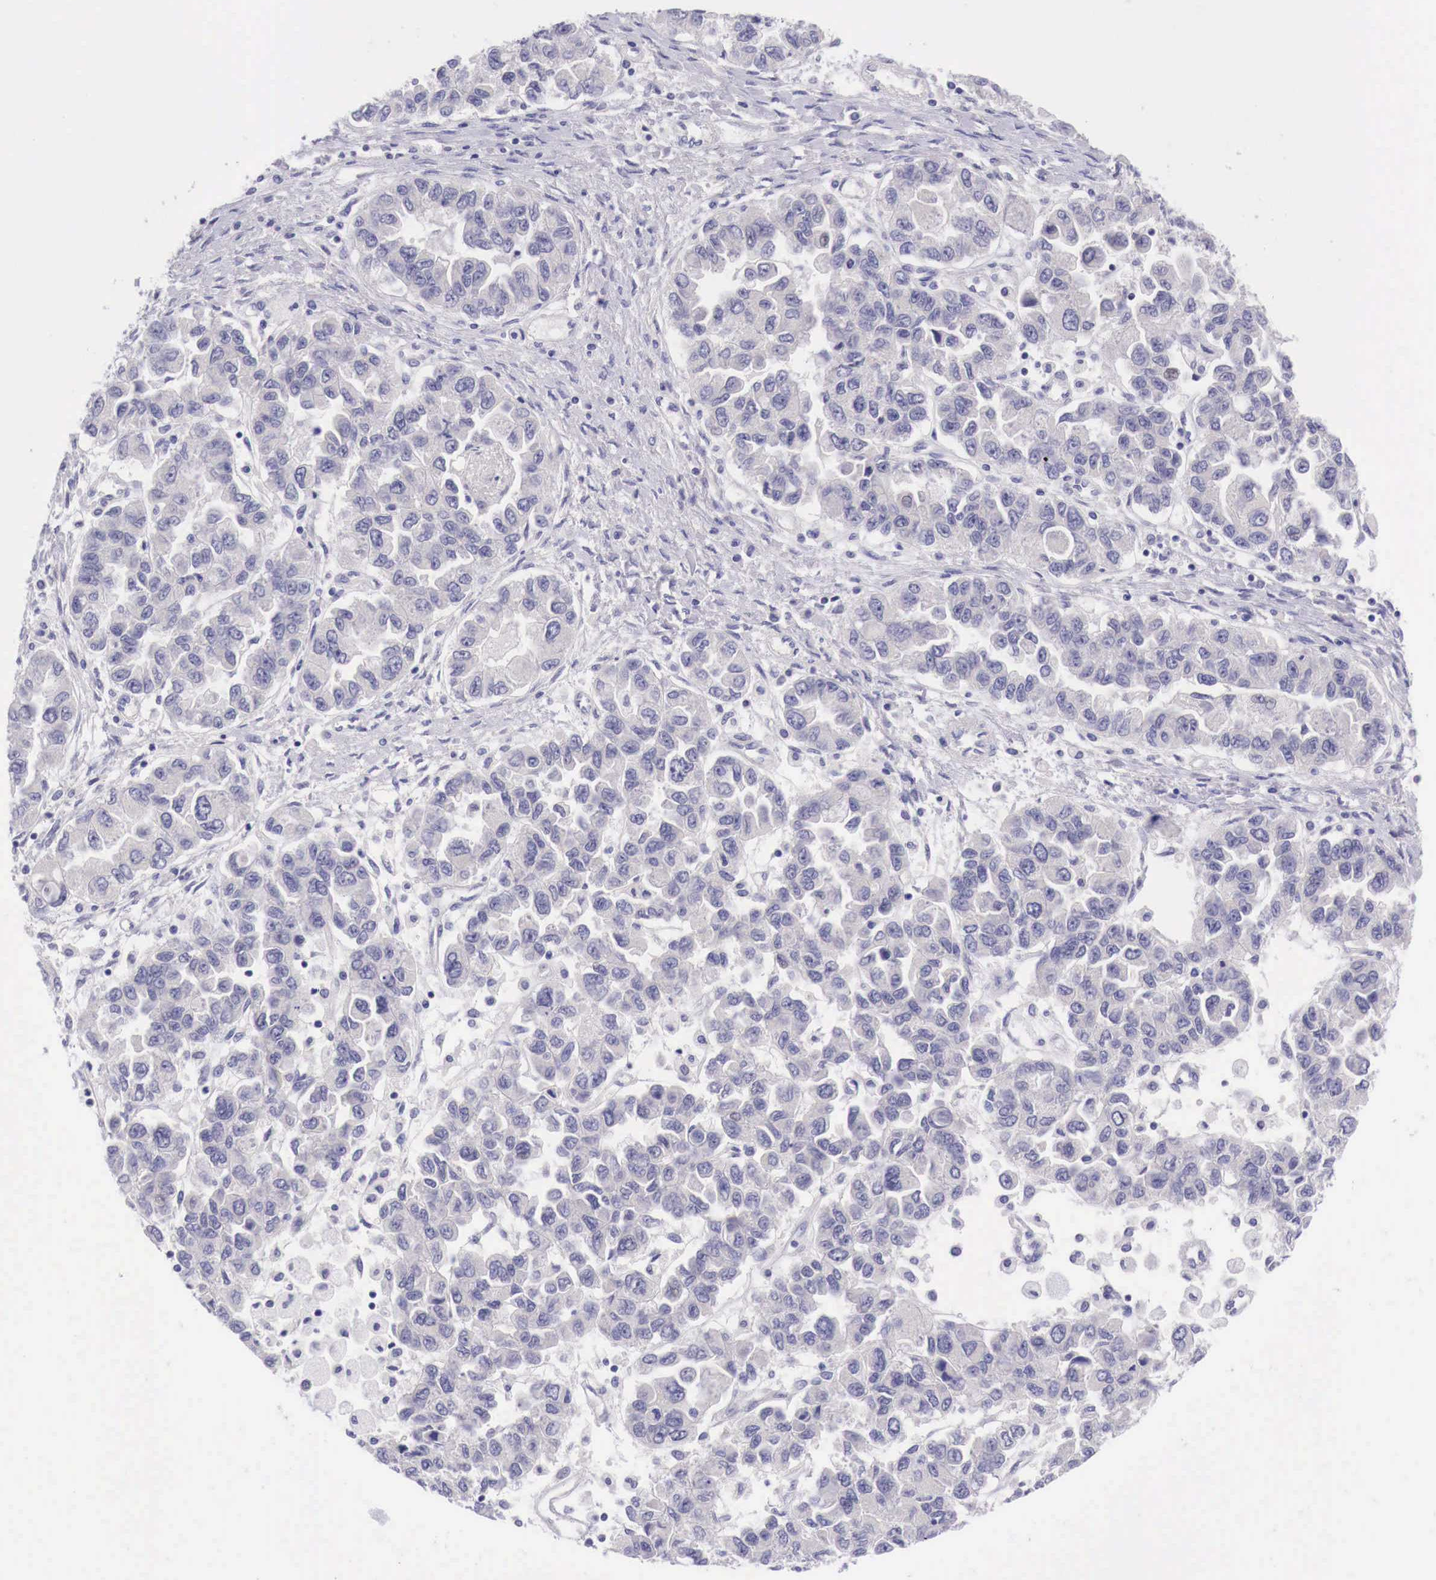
{"staining": {"intensity": "negative", "quantity": "none", "location": "none"}, "tissue": "ovarian cancer", "cell_type": "Tumor cells", "image_type": "cancer", "snomed": [{"axis": "morphology", "description": "Cystadenocarcinoma, serous, NOS"}, {"axis": "topography", "description": "Ovary"}], "caption": "Tumor cells are negative for brown protein staining in ovarian cancer (serous cystadenocarcinoma).", "gene": "BCL6", "patient": {"sex": "female", "age": 84}}